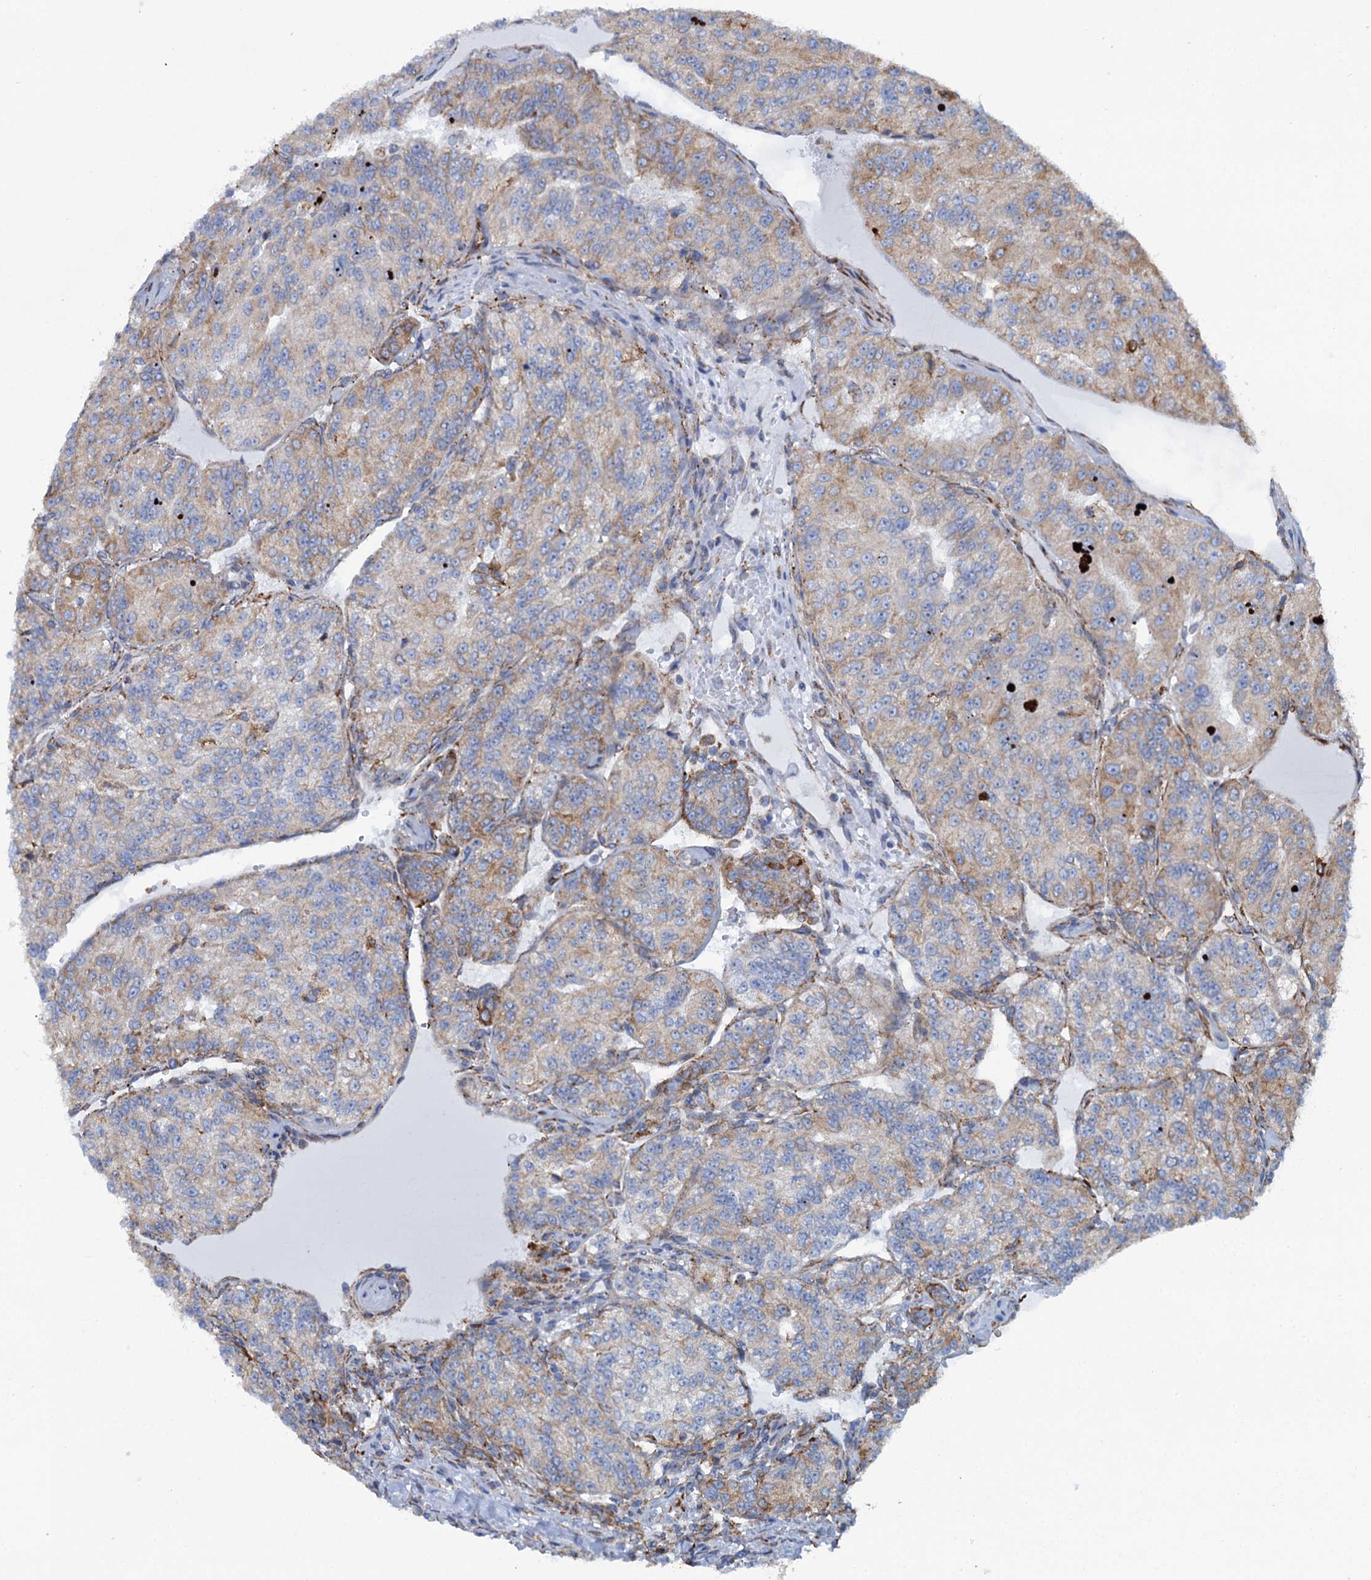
{"staining": {"intensity": "moderate", "quantity": "25%-75%", "location": "cytoplasmic/membranous"}, "tissue": "renal cancer", "cell_type": "Tumor cells", "image_type": "cancer", "snomed": [{"axis": "morphology", "description": "Adenocarcinoma, NOS"}, {"axis": "topography", "description": "Kidney"}], "caption": "Brown immunohistochemical staining in human renal cancer demonstrates moderate cytoplasmic/membranous expression in approximately 25%-75% of tumor cells. (IHC, brightfield microscopy, high magnification).", "gene": "SHE", "patient": {"sex": "female", "age": 63}}